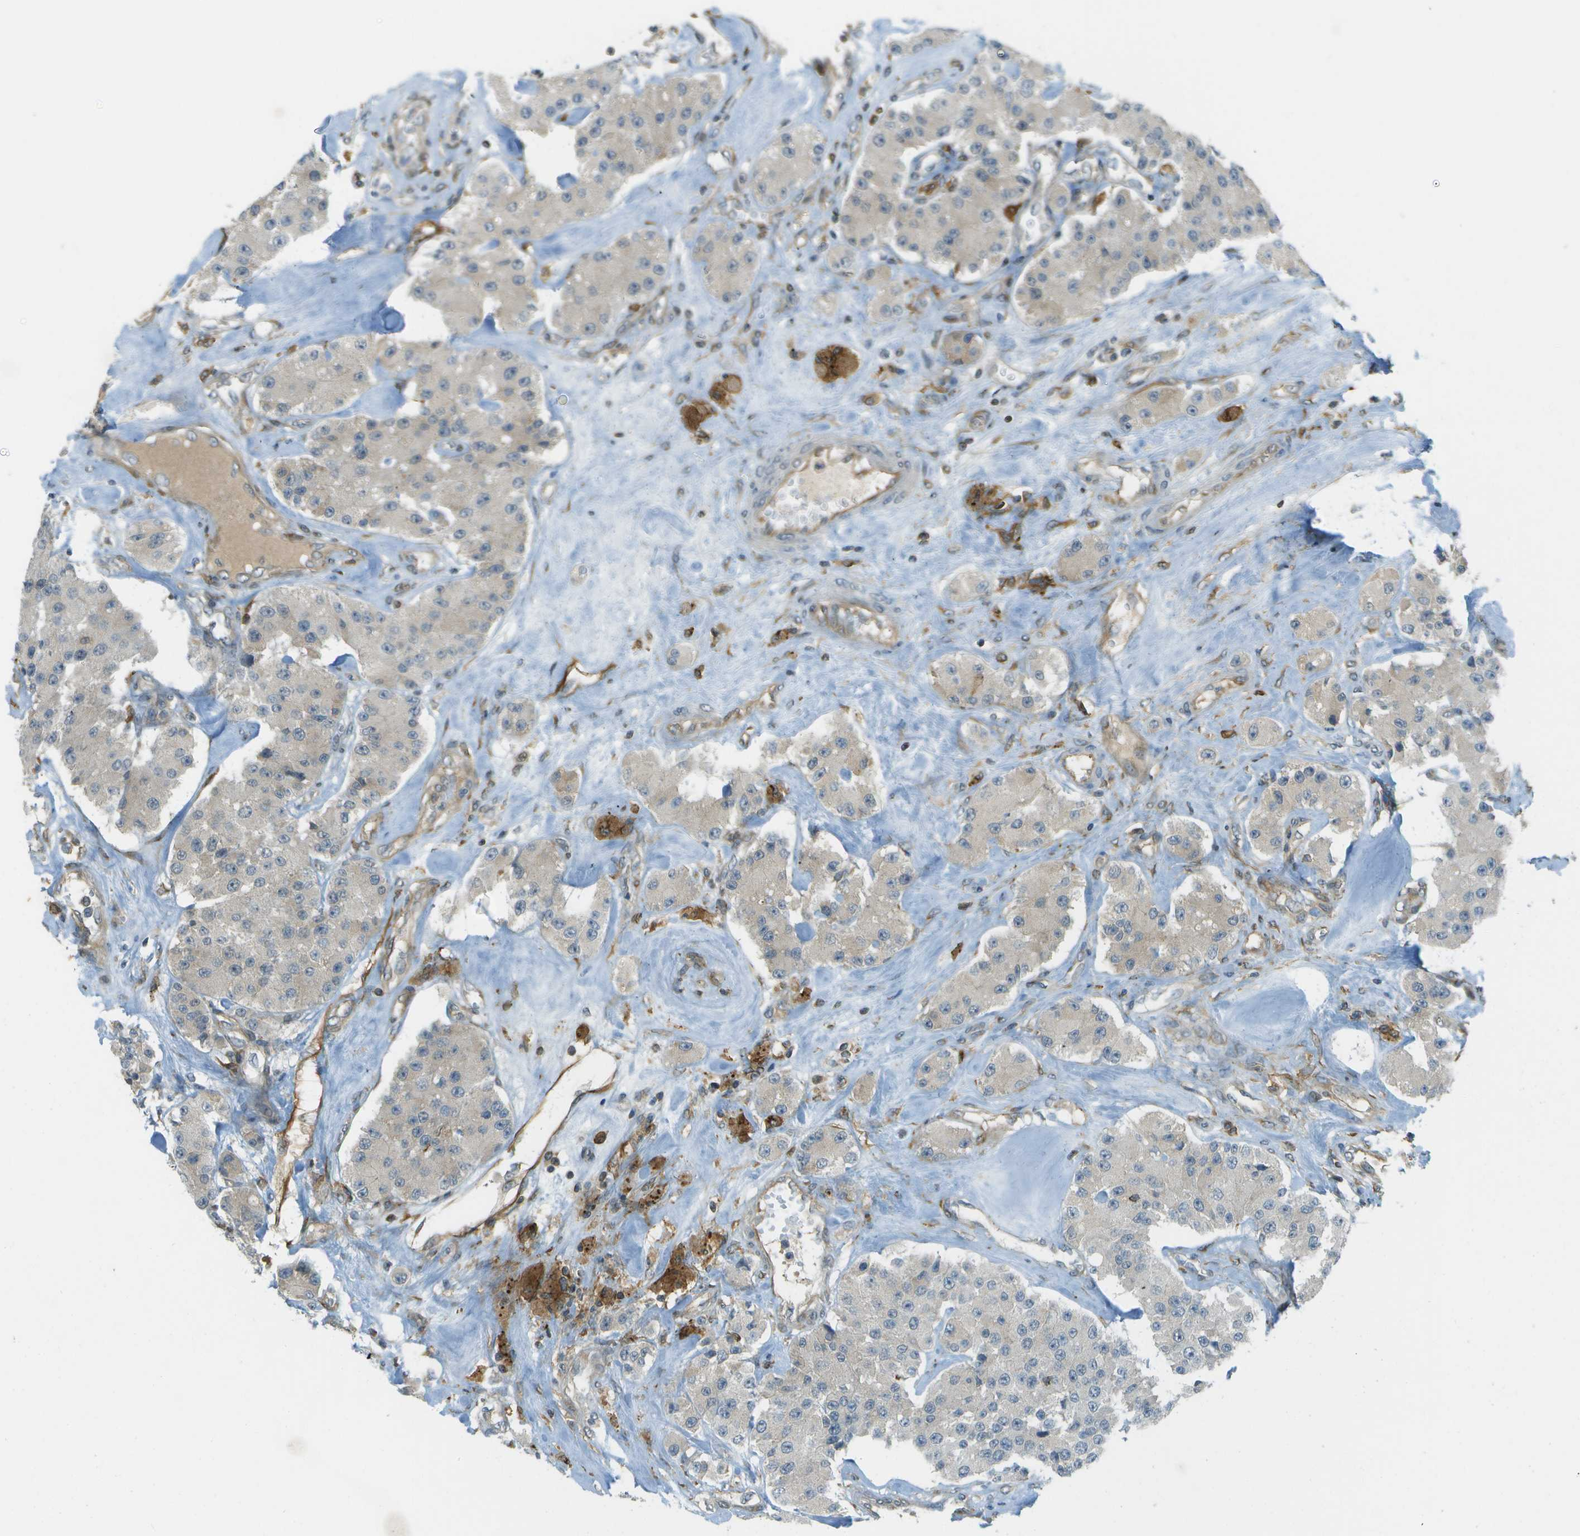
{"staining": {"intensity": "negative", "quantity": "none", "location": "none"}, "tissue": "carcinoid", "cell_type": "Tumor cells", "image_type": "cancer", "snomed": [{"axis": "morphology", "description": "Carcinoid, malignant, NOS"}, {"axis": "topography", "description": "Pancreas"}], "caption": "High magnification brightfield microscopy of carcinoid stained with DAB (3,3'-diaminobenzidine) (brown) and counterstained with hematoxylin (blue): tumor cells show no significant positivity.", "gene": "TMTC1", "patient": {"sex": "male", "age": 41}}